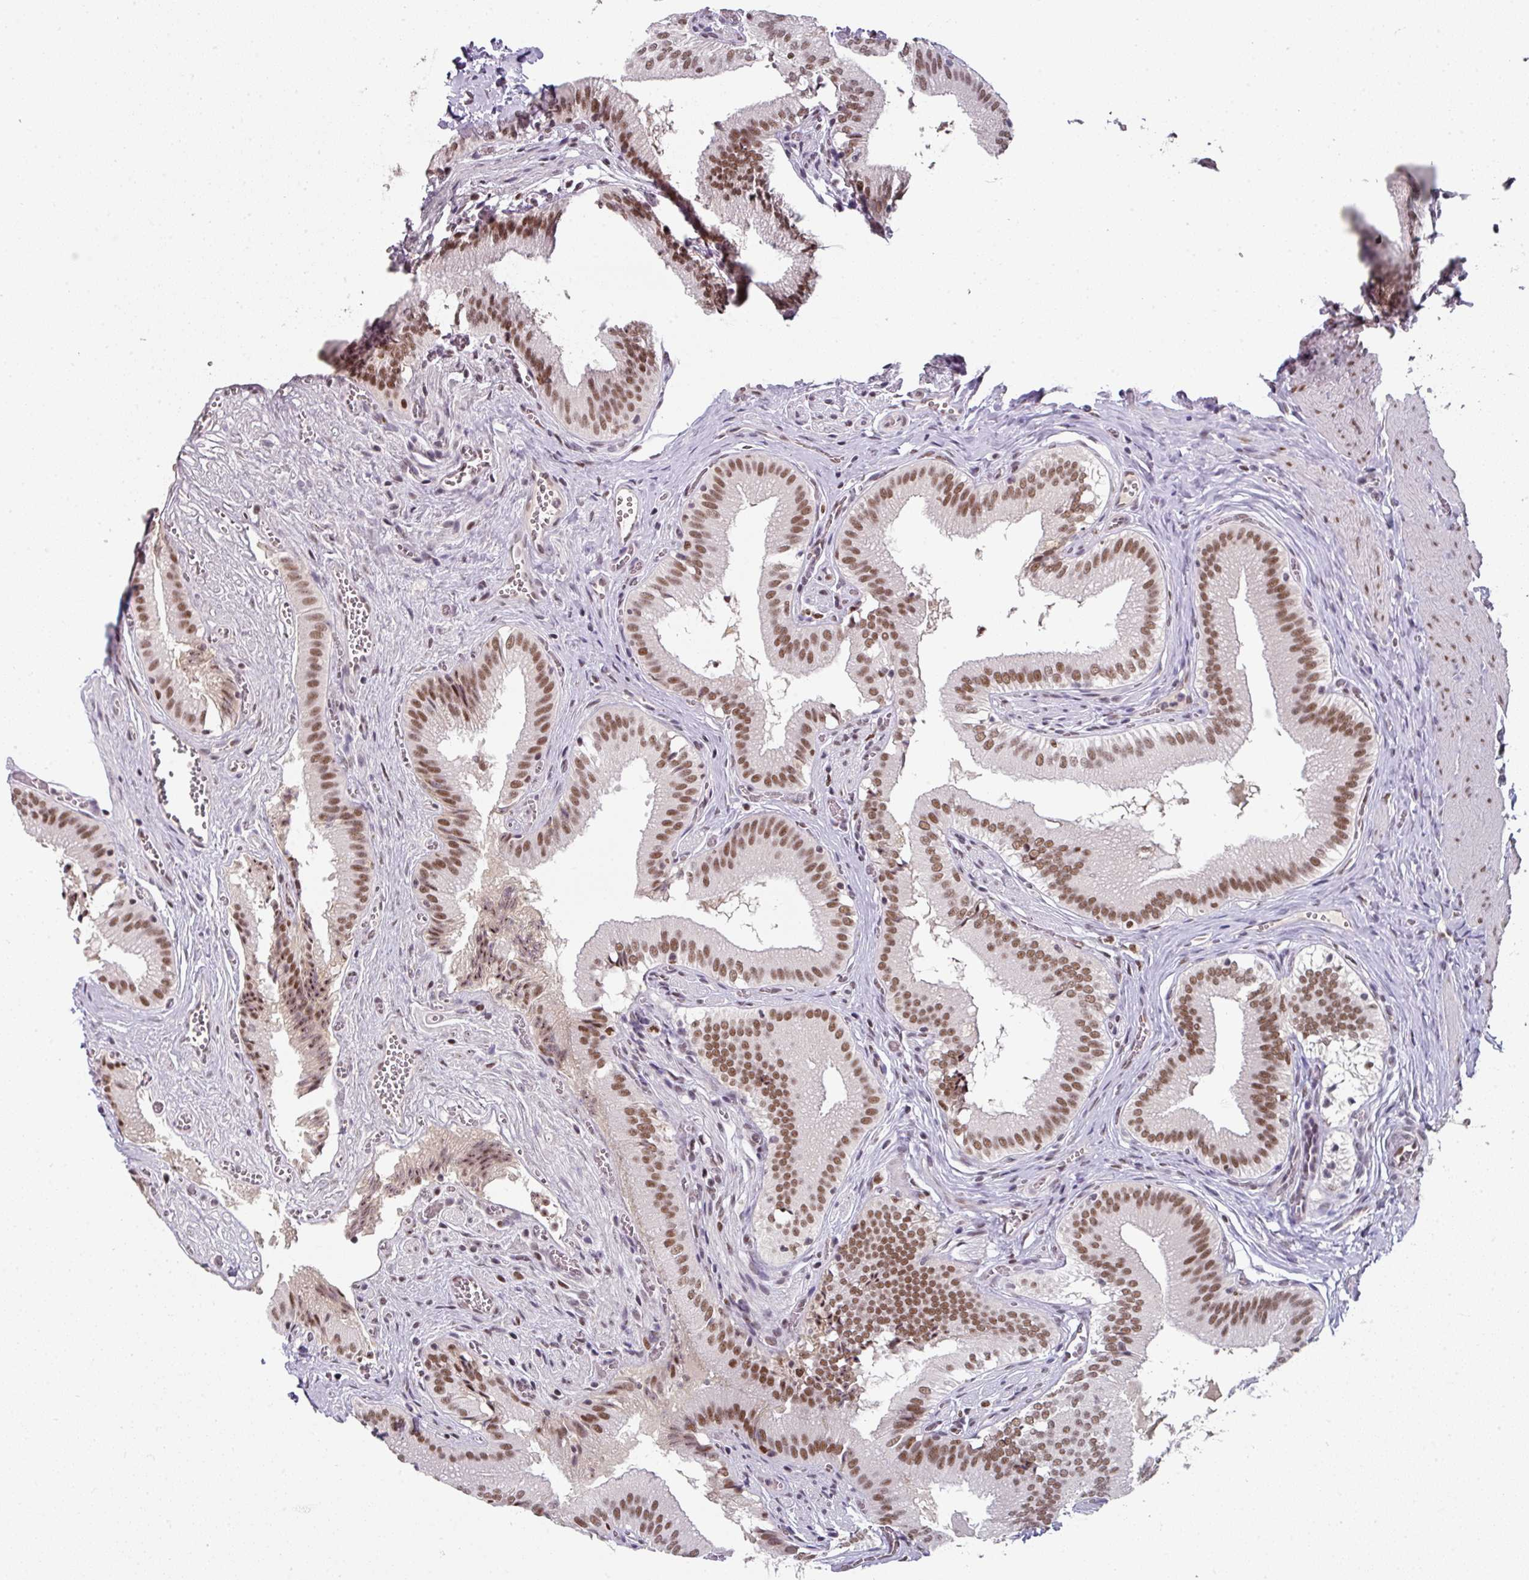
{"staining": {"intensity": "moderate", "quantity": ">75%", "location": "nuclear"}, "tissue": "gallbladder", "cell_type": "Glandular cells", "image_type": "normal", "snomed": [{"axis": "morphology", "description": "Normal tissue, NOS"}, {"axis": "topography", "description": "Gallbladder"}, {"axis": "topography", "description": "Peripheral nerve tissue"}], "caption": "High-magnification brightfield microscopy of unremarkable gallbladder stained with DAB (3,3'-diaminobenzidine) (brown) and counterstained with hematoxylin (blue). glandular cells exhibit moderate nuclear expression is seen in about>75% of cells.", "gene": "ENSG00000283782", "patient": {"sex": "male", "age": 17}}